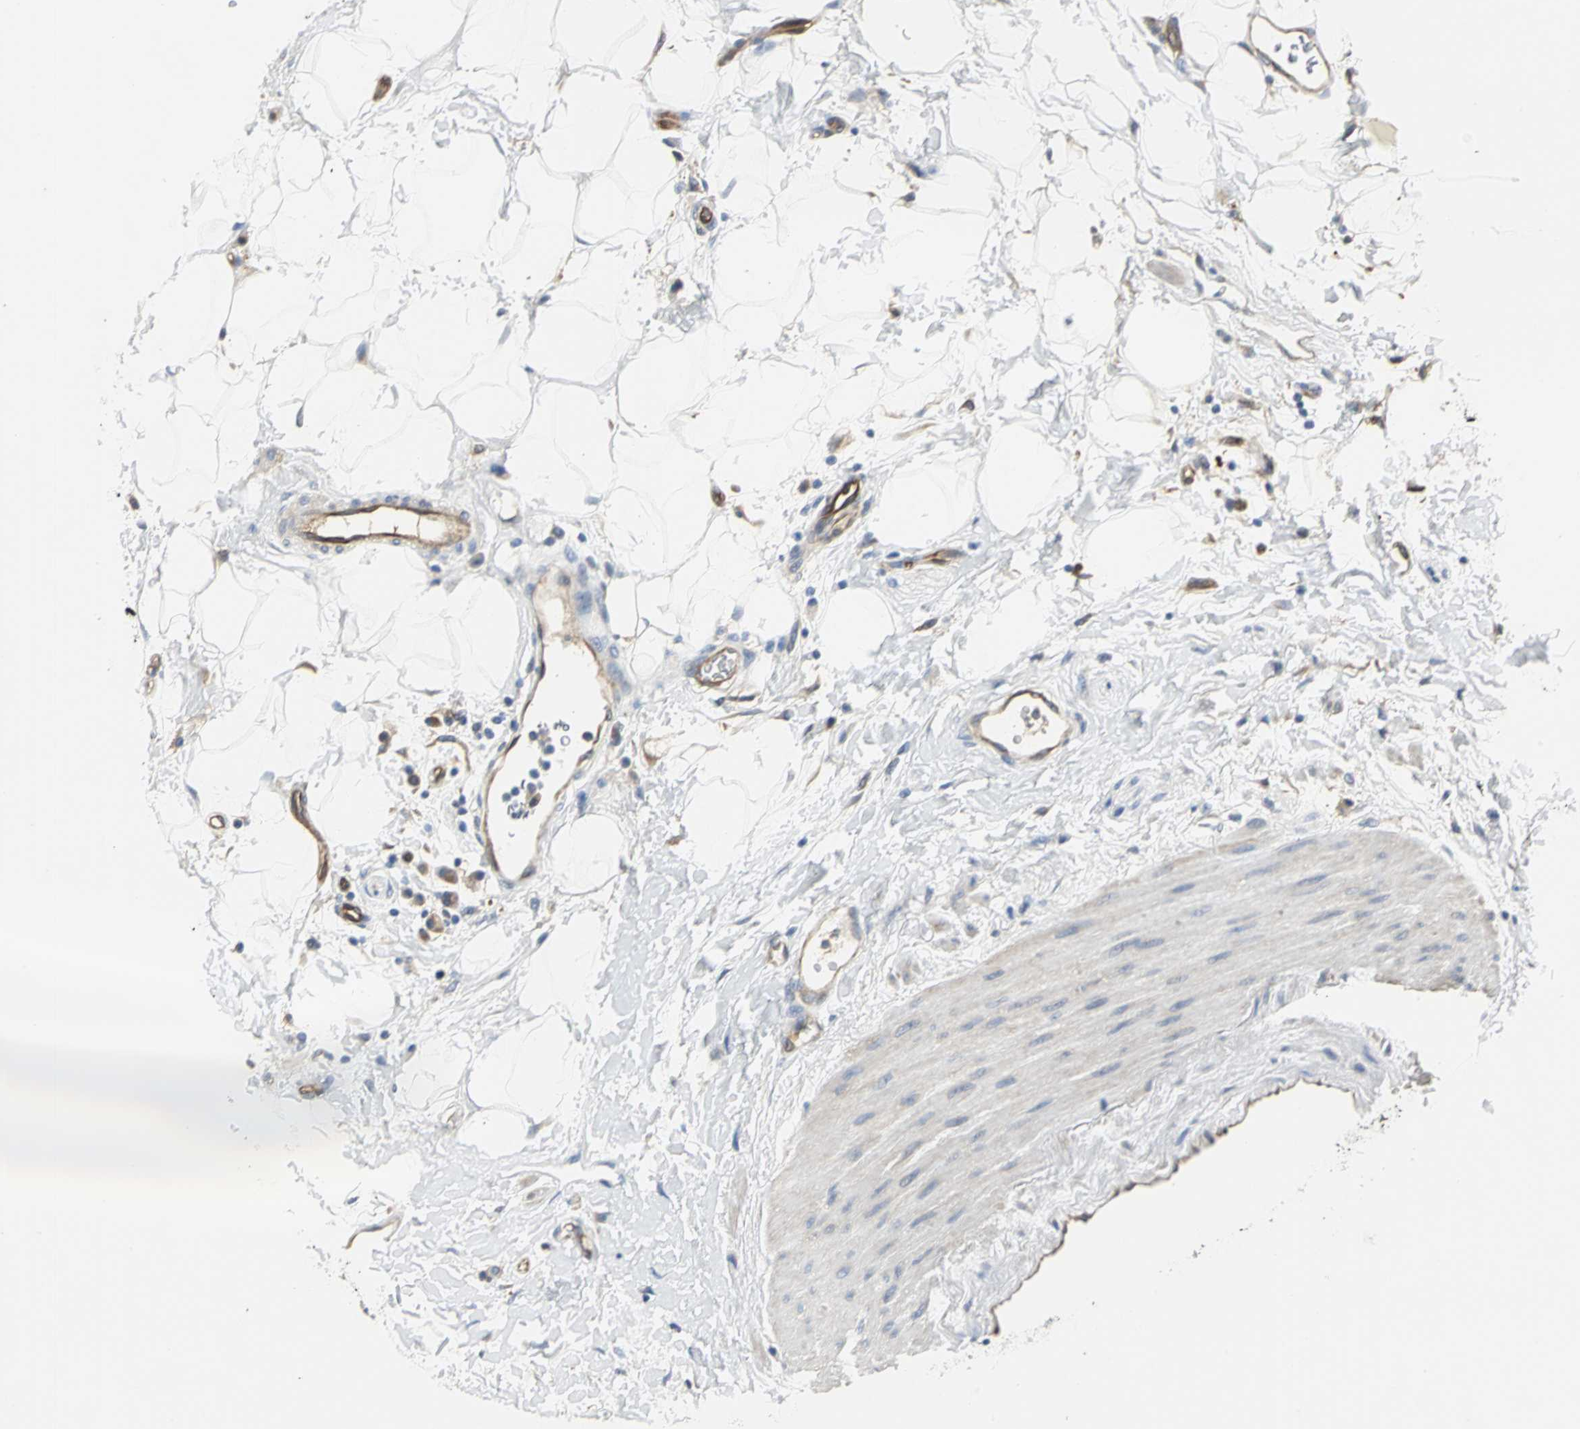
{"staining": {"intensity": "moderate", "quantity": "25%-75%", "location": "cytoplasmic/membranous"}, "tissue": "adipose tissue", "cell_type": "Adipocytes", "image_type": "normal", "snomed": [{"axis": "morphology", "description": "Normal tissue, NOS"}, {"axis": "morphology", "description": "Urothelial carcinoma, High grade"}, {"axis": "topography", "description": "Vascular tissue"}, {"axis": "topography", "description": "Urinary bladder"}], "caption": "Adipocytes exhibit medium levels of moderate cytoplasmic/membranous staining in about 25%-75% of cells in unremarkable adipose tissue.", "gene": "CHRNB1", "patient": {"sex": "female", "age": 56}}